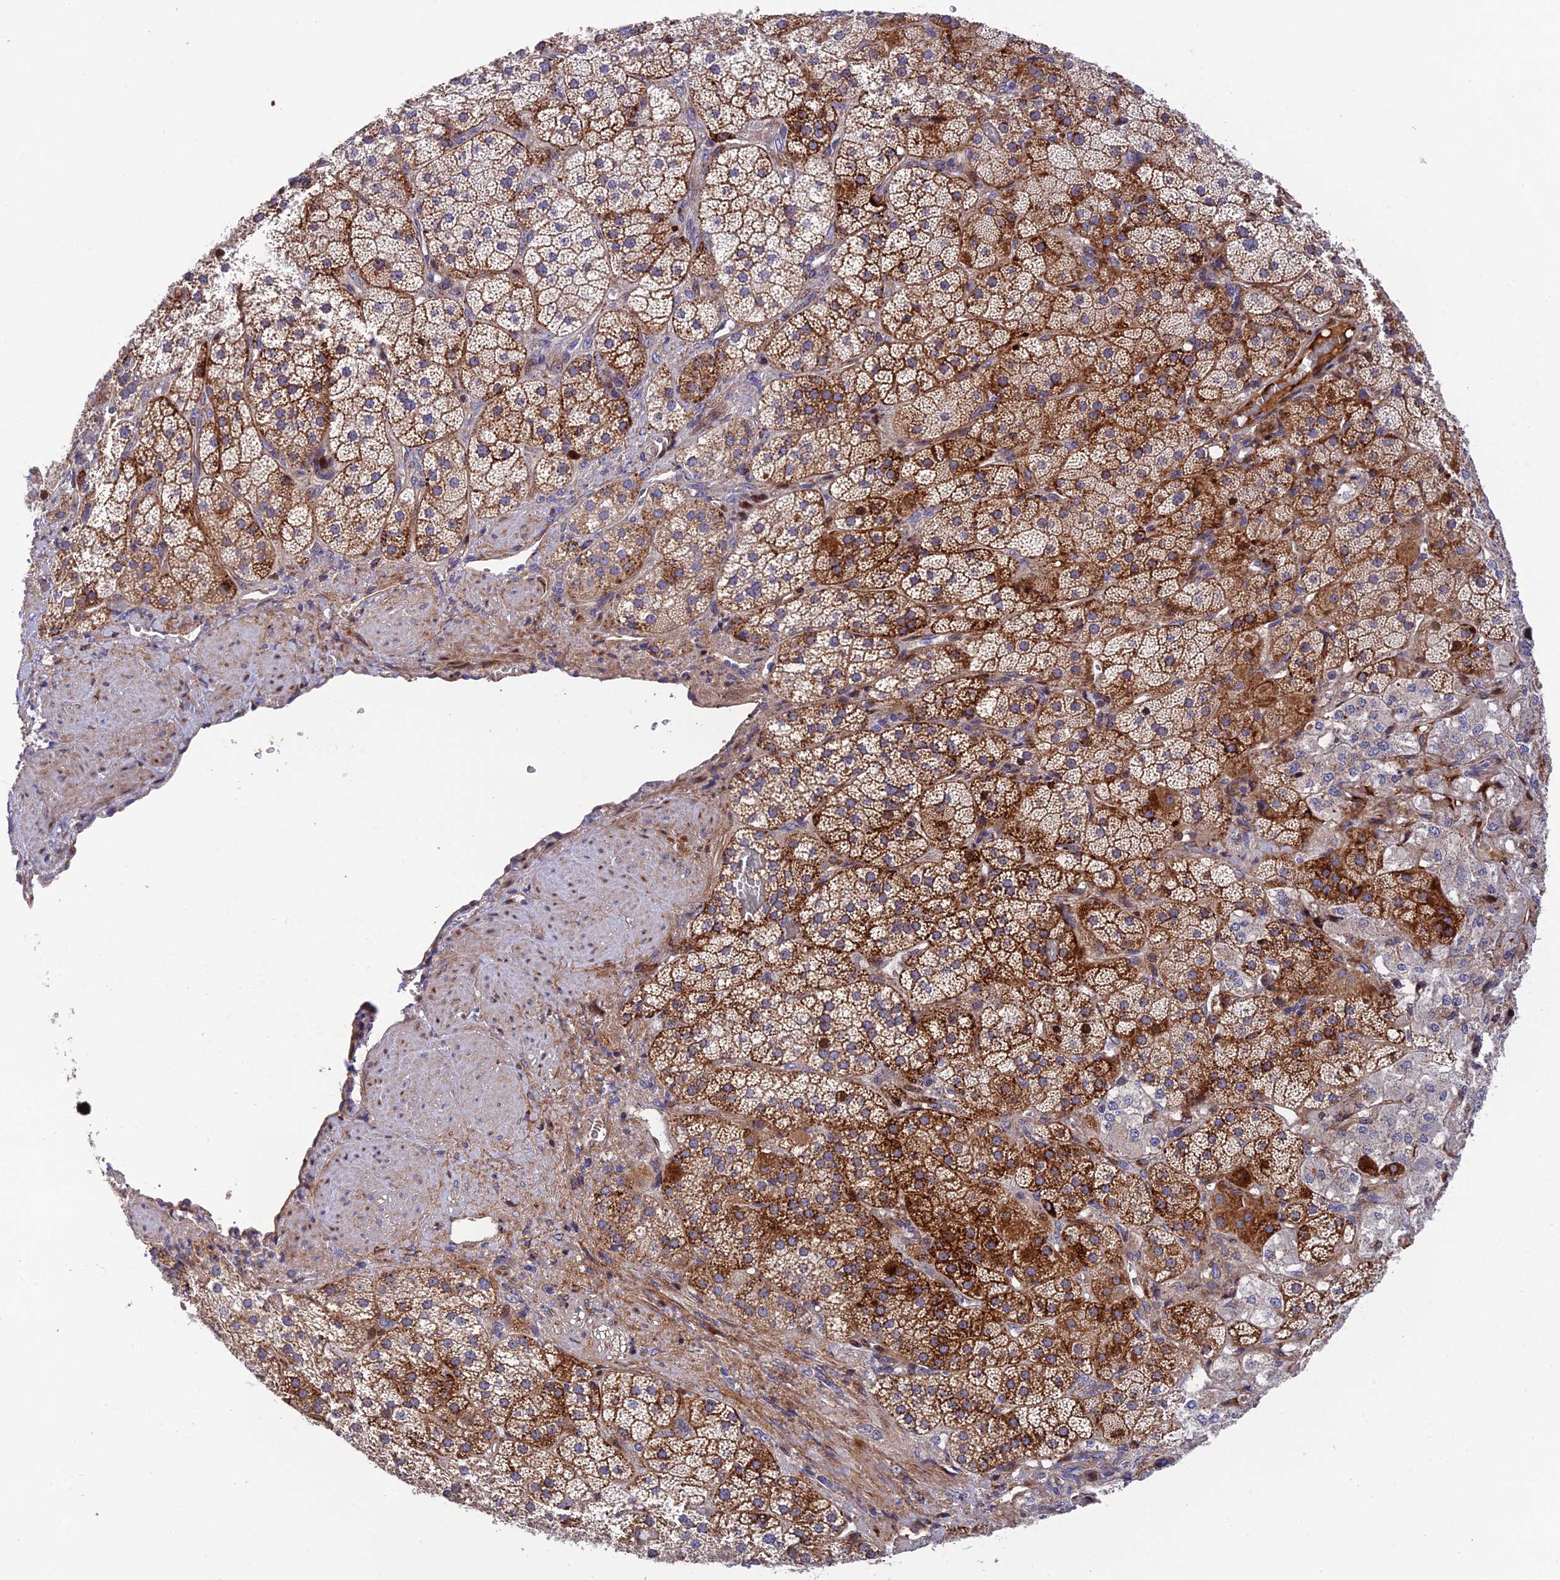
{"staining": {"intensity": "strong", "quantity": ">75%", "location": "cytoplasmic/membranous,nuclear"}, "tissue": "adrenal gland", "cell_type": "Glandular cells", "image_type": "normal", "snomed": [{"axis": "morphology", "description": "Normal tissue, NOS"}, {"axis": "topography", "description": "Adrenal gland"}], "caption": "Approximately >75% of glandular cells in benign adrenal gland reveal strong cytoplasmic/membranous,nuclear protein positivity as visualized by brown immunohistochemical staining.", "gene": "CPSF4L", "patient": {"sex": "male", "age": 57}}